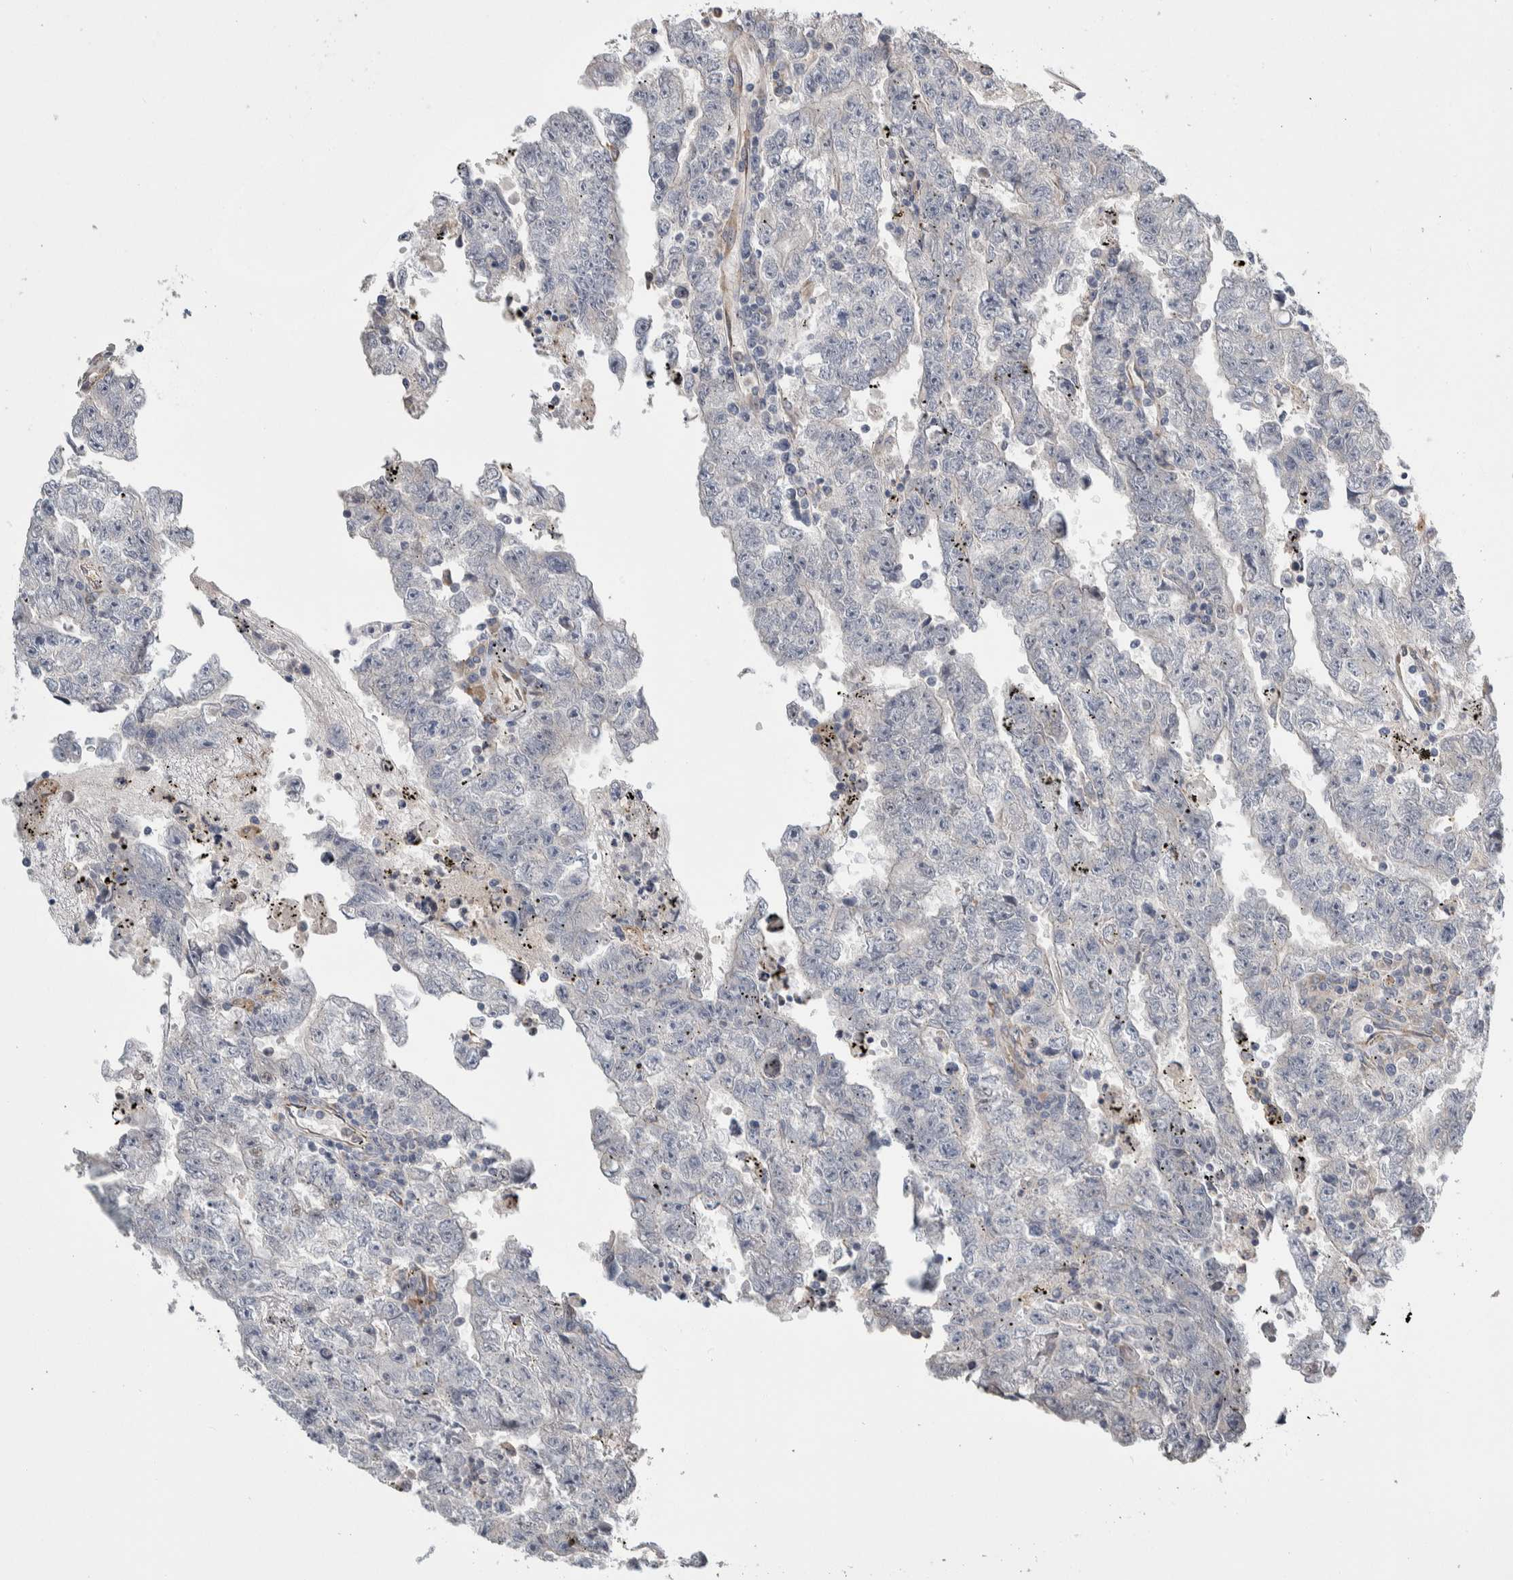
{"staining": {"intensity": "negative", "quantity": "none", "location": "none"}, "tissue": "testis cancer", "cell_type": "Tumor cells", "image_type": "cancer", "snomed": [{"axis": "morphology", "description": "Carcinoma, Embryonal, NOS"}, {"axis": "topography", "description": "Testis"}], "caption": "Tumor cells are negative for brown protein staining in embryonal carcinoma (testis).", "gene": "PRDM4", "patient": {"sex": "male", "age": 25}}